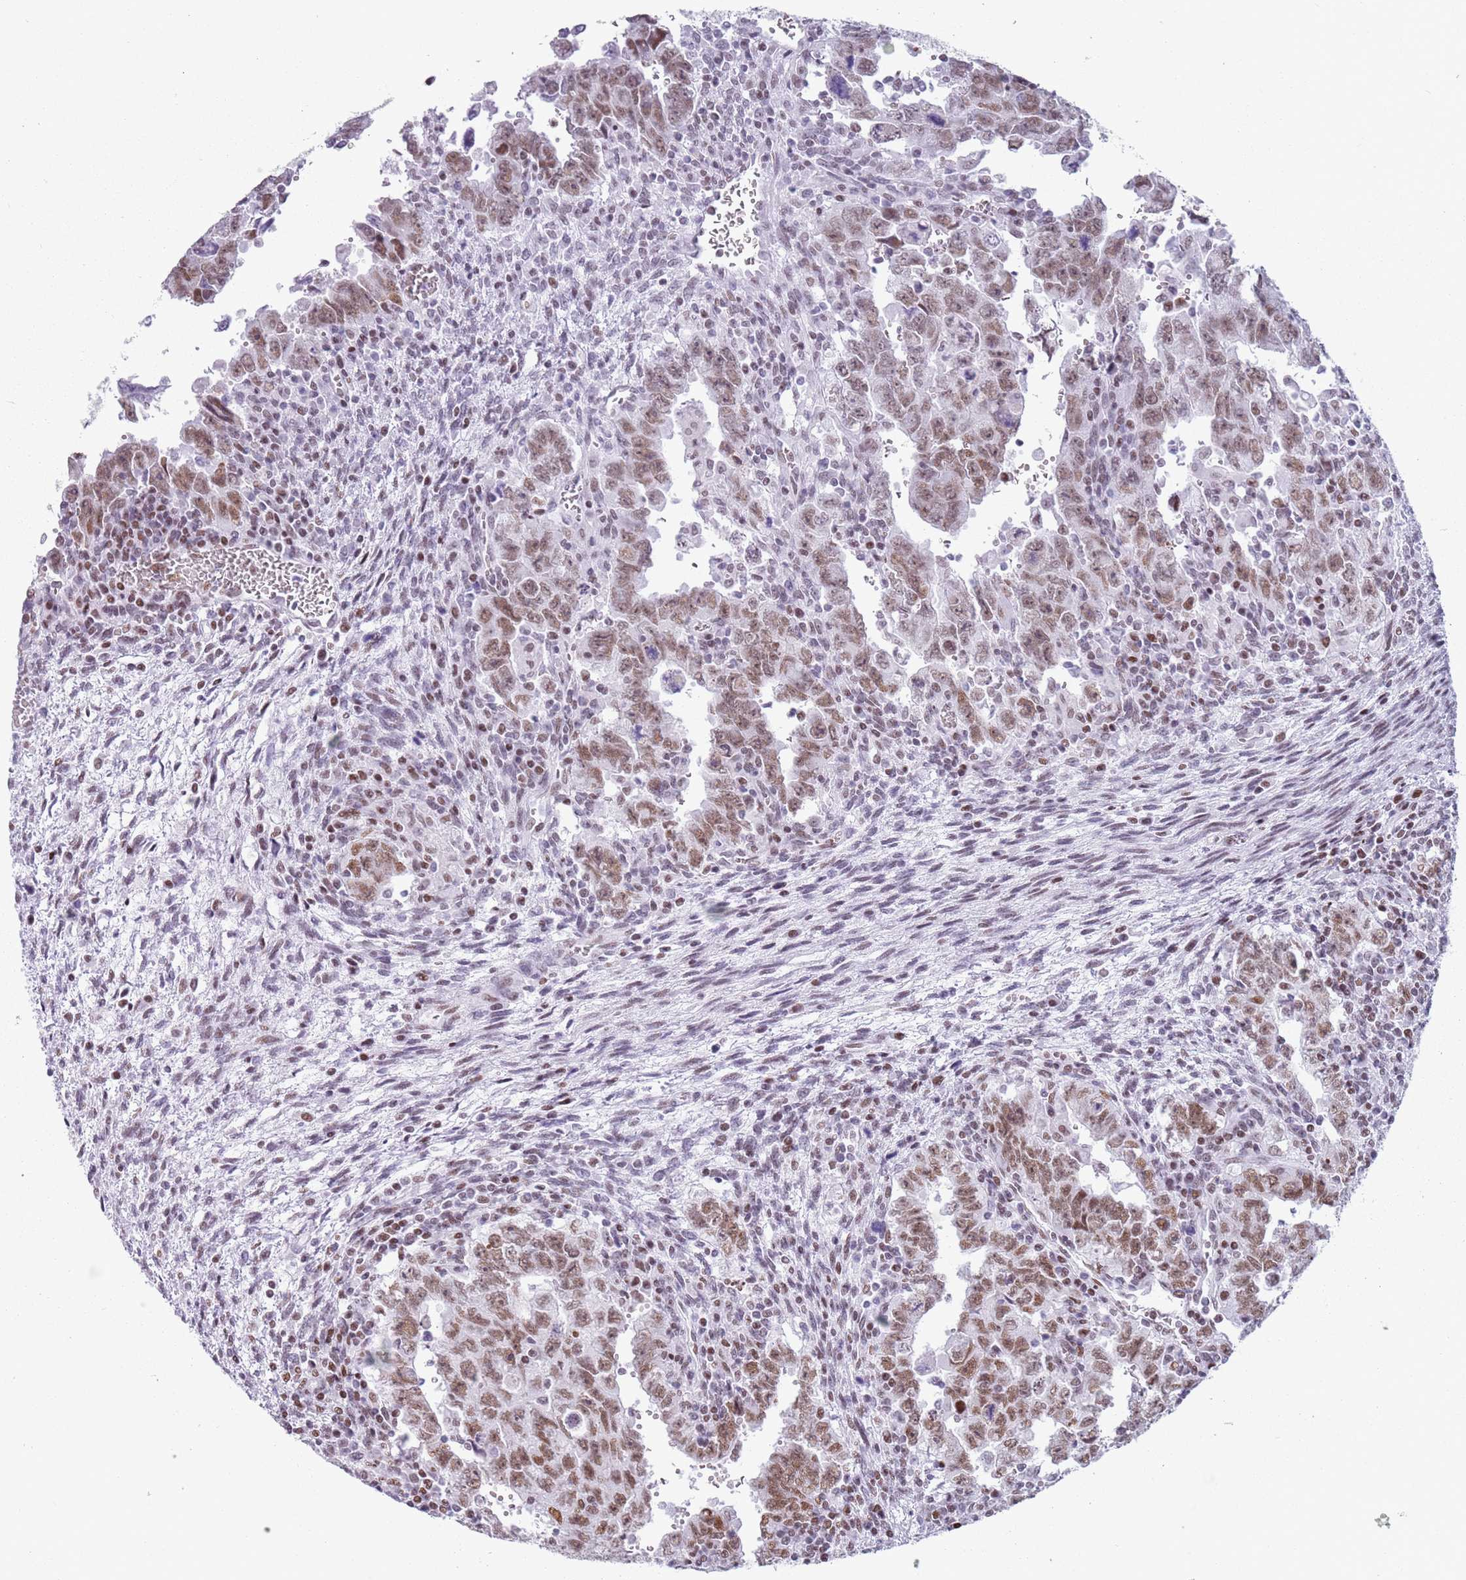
{"staining": {"intensity": "moderate", "quantity": ">75%", "location": "nuclear"}, "tissue": "testis cancer", "cell_type": "Tumor cells", "image_type": "cancer", "snomed": [{"axis": "morphology", "description": "Carcinoma, Embryonal, NOS"}, {"axis": "topography", "description": "Testis"}], "caption": "Tumor cells reveal moderate nuclear positivity in approximately >75% of cells in testis cancer (embryonal carcinoma).", "gene": "FAM104B", "patient": {"sex": "male", "age": 28}}